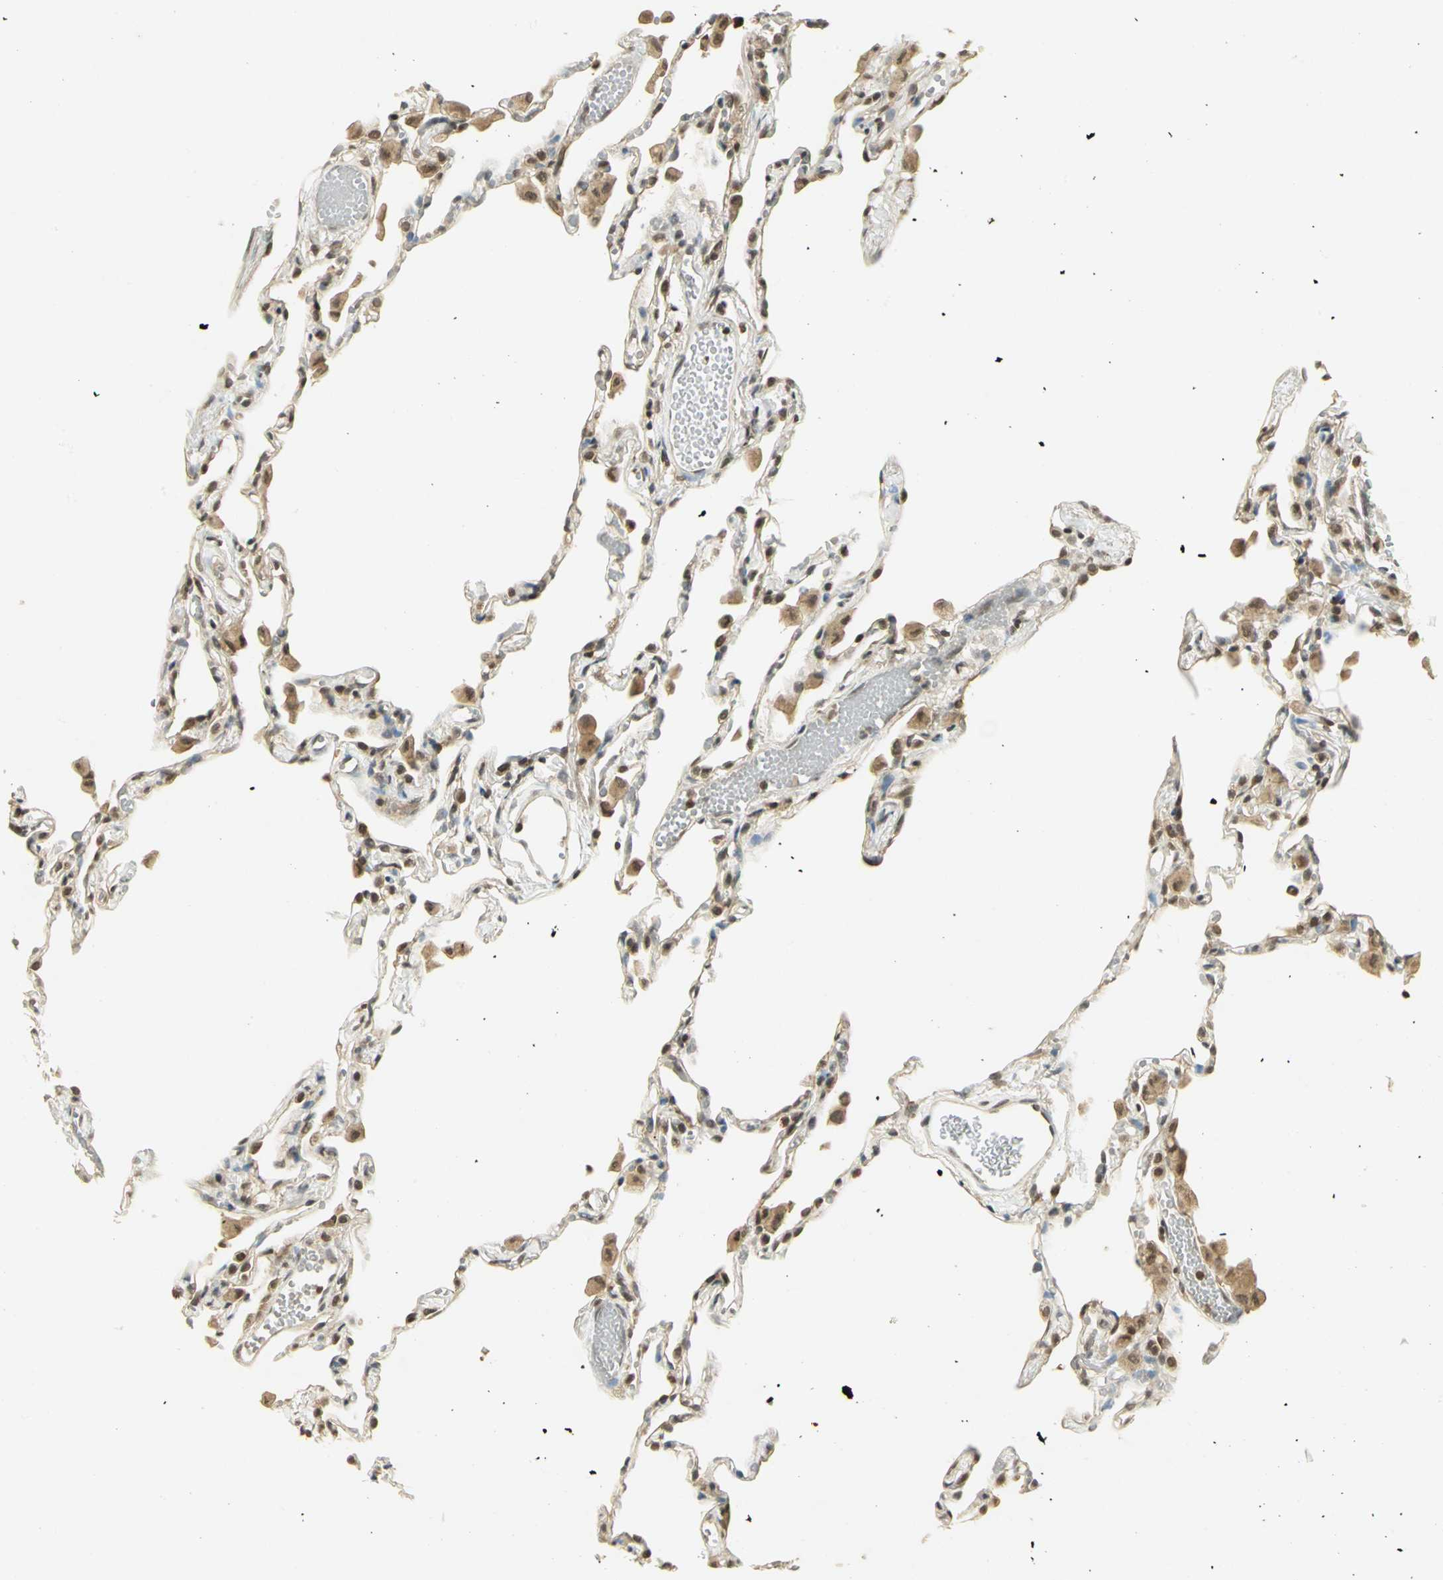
{"staining": {"intensity": "moderate", "quantity": "25%-75%", "location": "nuclear"}, "tissue": "lung", "cell_type": "Alveolar cells", "image_type": "normal", "snomed": [{"axis": "morphology", "description": "Normal tissue, NOS"}, {"axis": "topography", "description": "Lung"}], "caption": "DAB (3,3'-diaminobenzidine) immunohistochemical staining of unremarkable human lung shows moderate nuclear protein staining in approximately 25%-75% of alveolar cells. The staining was performed using DAB (3,3'-diaminobenzidine) to visualize the protein expression in brown, while the nuclei were stained in blue with hematoxylin (Magnification: 20x).", "gene": "CDC34", "patient": {"sex": "female", "age": 49}}